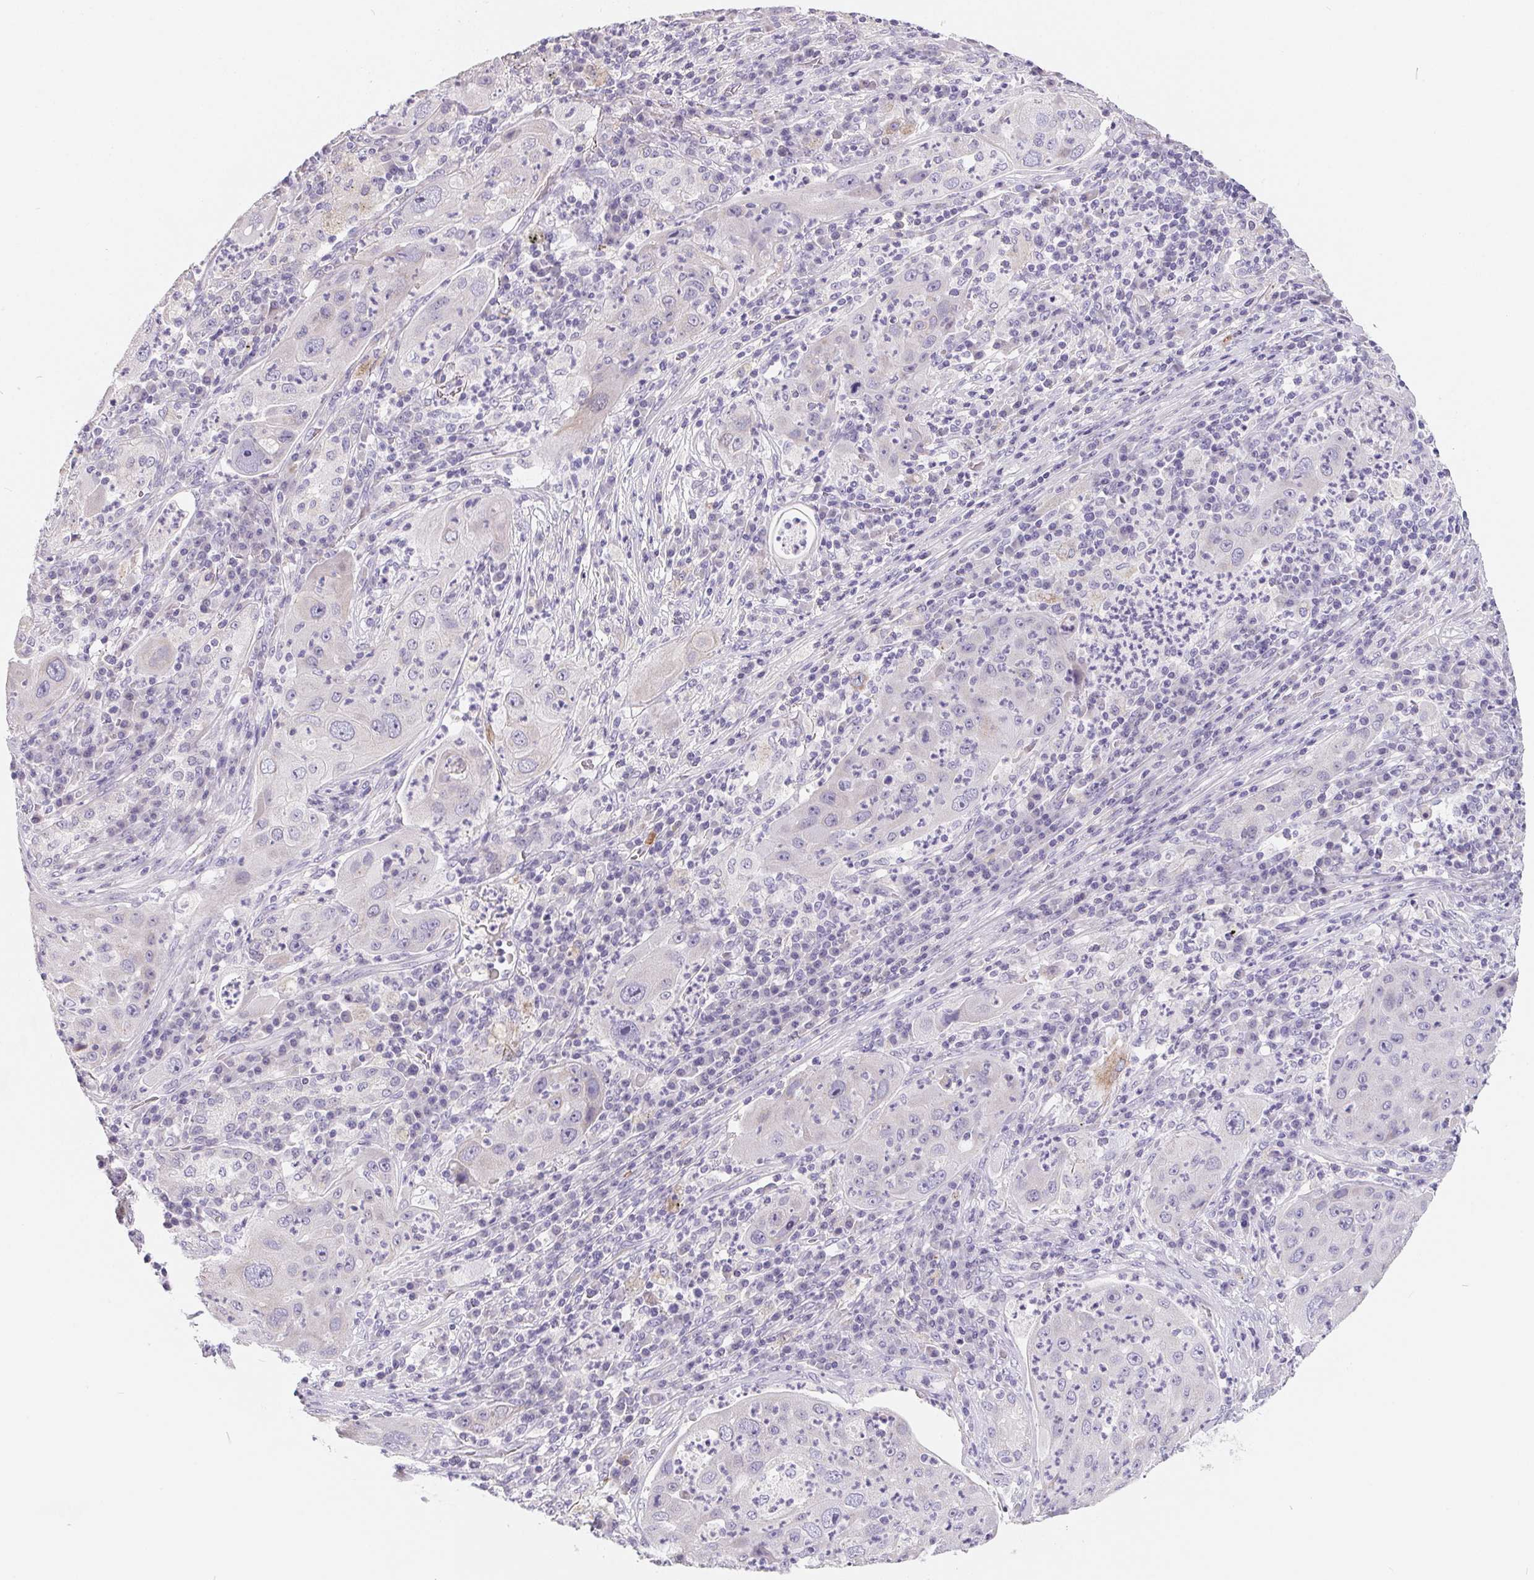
{"staining": {"intensity": "negative", "quantity": "none", "location": "none"}, "tissue": "lung cancer", "cell_type": "Tumor cells", "image_type": "cancer", "snomed": [{"axis": "morphology", "description": "Squamous cell carcinoma, NOS"}, {"axis": "topography", "description": "Lung"}], "caption": "Tumor cells are negative for brown protein staining in lung squamous cell carcinoma.", "gene": "FDX1", "patient": {"sex": "female", "age": 59}}